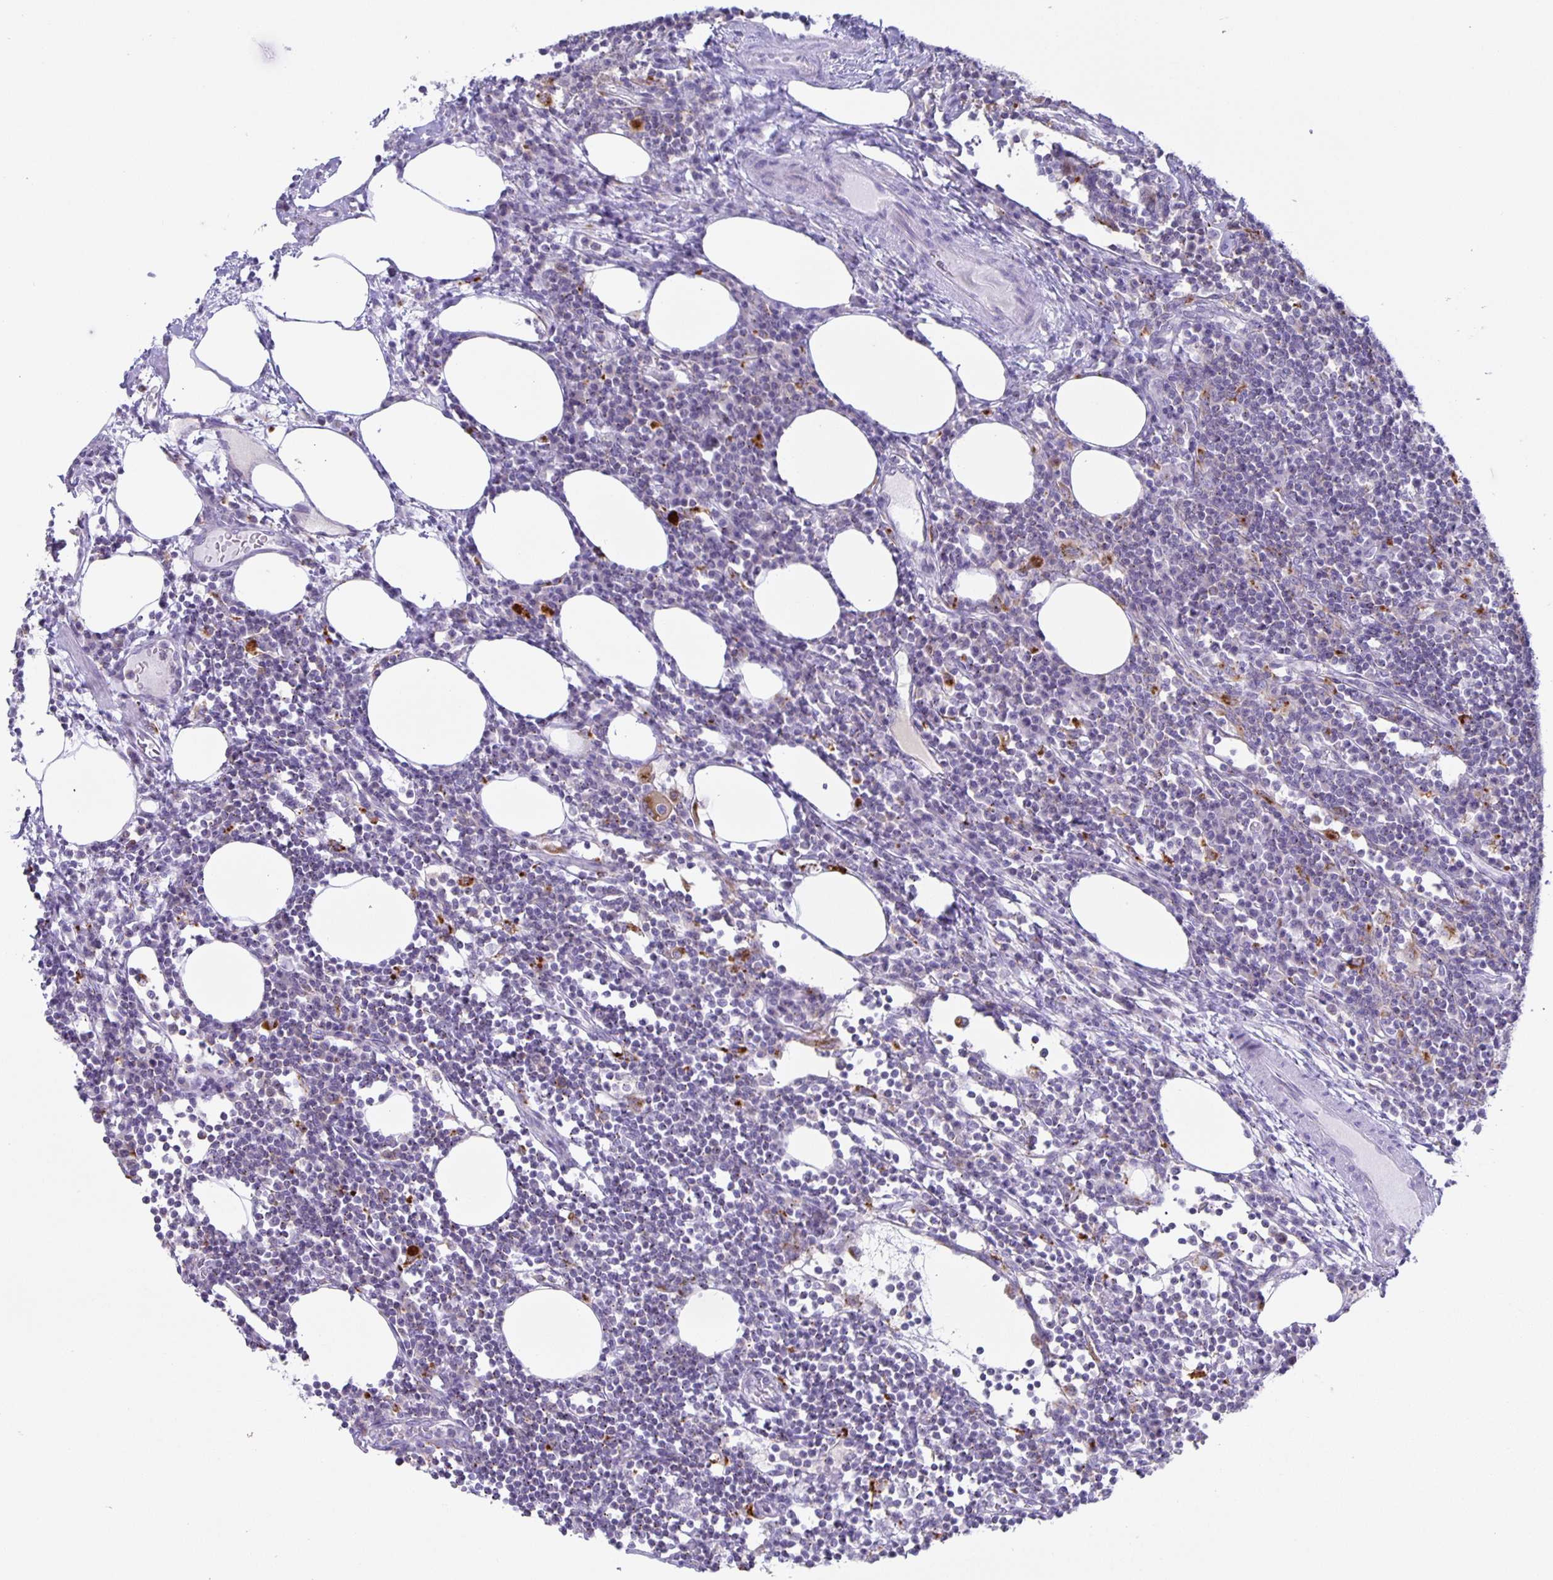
{"staining": {"intensity": "moderate", "quantity": "<25%", "location": "cytoplasmic/membranous"}, "tissue": "lymph node", "cell_type": "Germinal center cells", "image_type": "normal", "snomed": [{"axis": "morphology", "description": "Normal tissue, NOS"}, {"axis": "topography", "description": "Lymph node"}], "caption": "Immunohistochemistry (IHC) of unremarkable human lymph node shows low levels of moderate cytoplasmic/membranous expression in about <25% of germinal center cells.", "gene": "LIPA", "patient": {"sex": "male", "age": 67}}